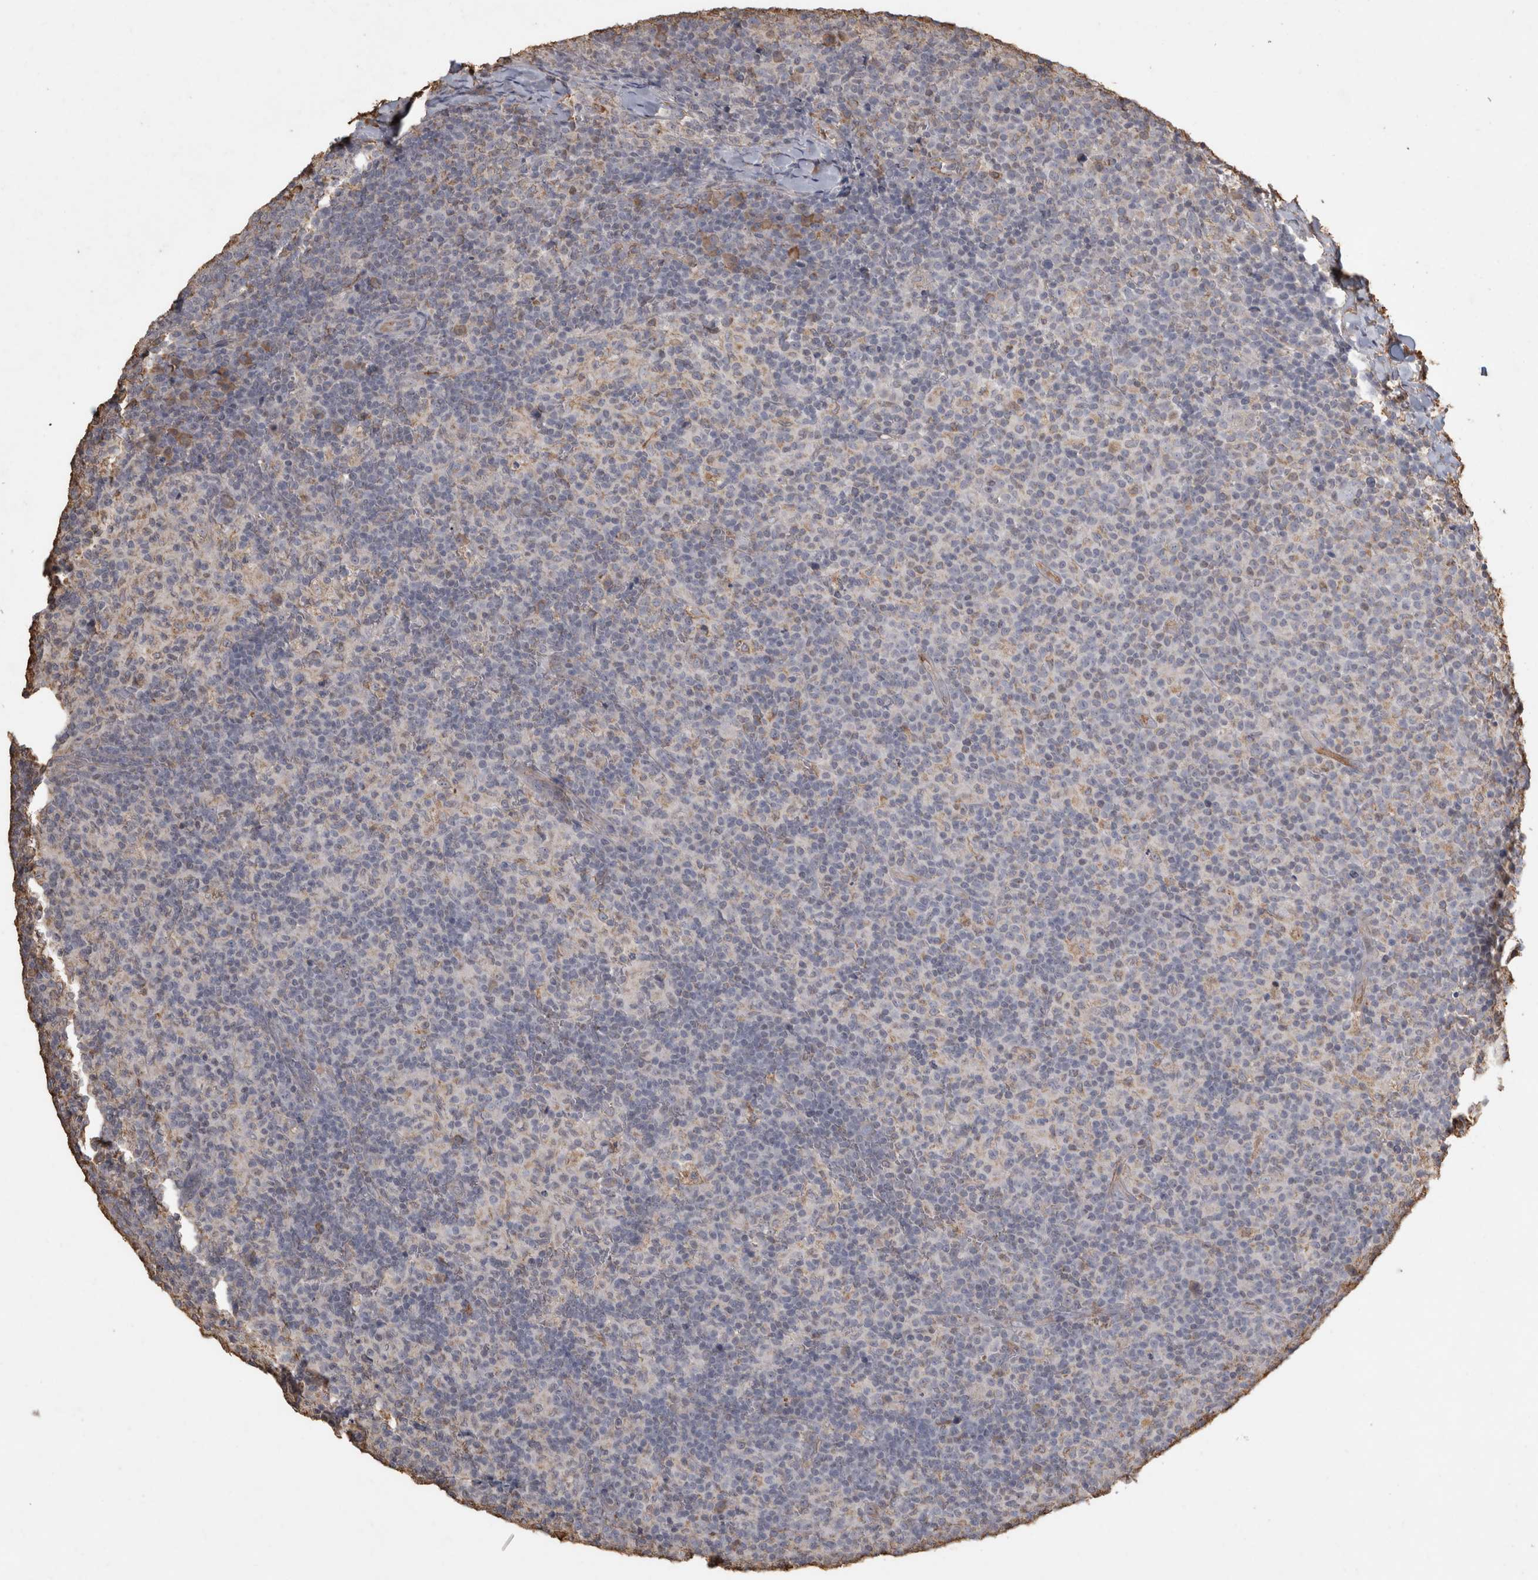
{"staining": {"intensity": "negative", "quantity": "none", "location": "none"}, "tissue": "lymph node", "cell_type": "Germinal center cells", "image_type": "normal", "snomed": [{"axis": "morphology", "description": "Normal tissue, NOS"}, {"axis": "morphology", "description": "Inflammation, NOS"}, {"axis": "topography", "description": "Lymph node"}], "caption": "DAB (3,3'-diaminobenzidine) immunohistochemical staining of benign human lymph node shows no significant positivity in germinal center cells. The staining is performed using DAB brown chromogen with nuclei counter-stained in using hematoxylin.", "gene": "REPS2", "patient": {"sex": "male", "age": 55}}